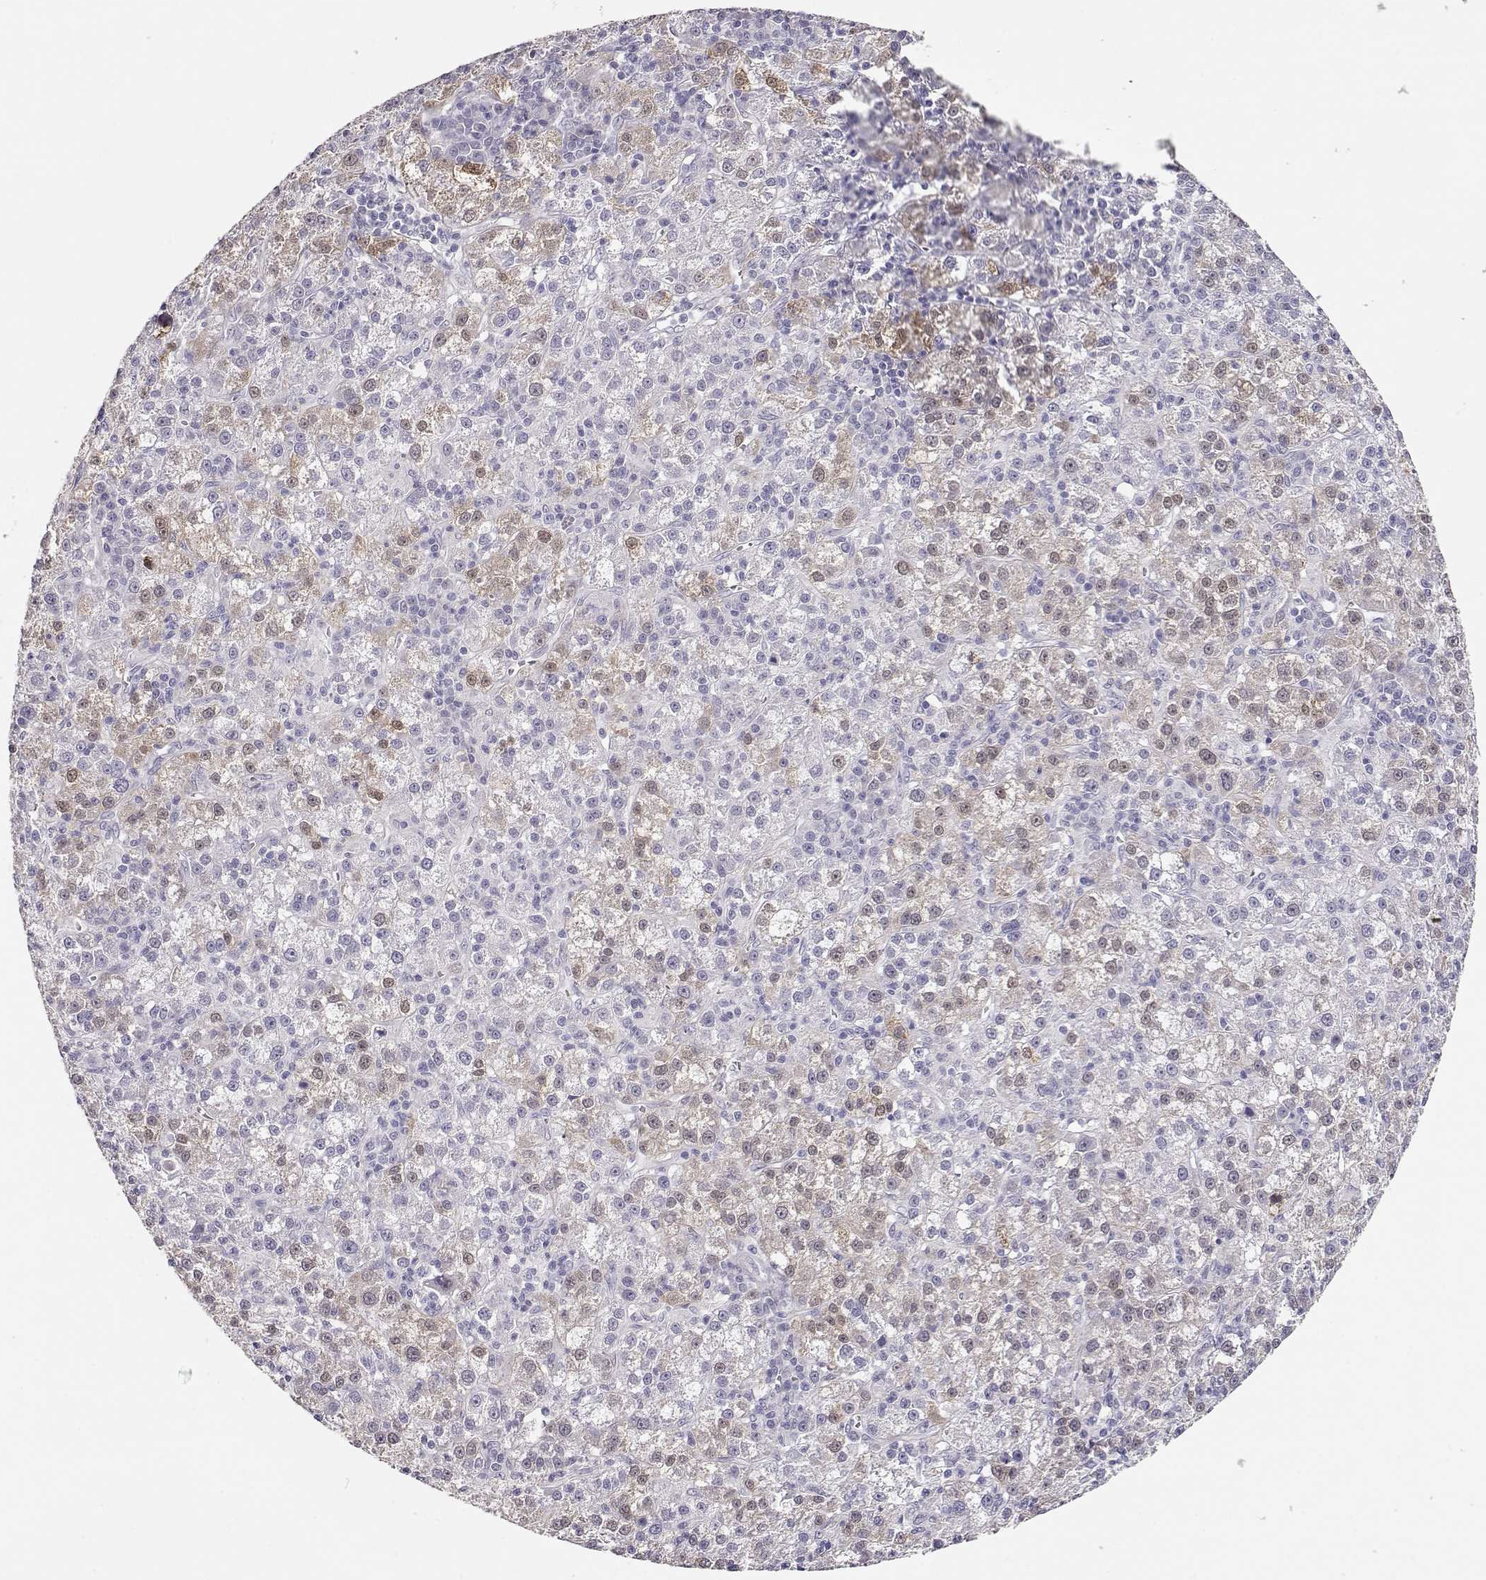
{"staining": {"intensity": "weak", "quantity": "<25%", "location": "cytoplasmic/membranous,nuclear"}, "tissue": "liver cancer", "cell_type": "Tumor cells", "image_type": "cancer", "snomed": [{"axis": "morphology", "description": "Carcinoma, Hepatocellular, NOS"}, {"axis": "topography", "description": "Liver"}], "caption": "Immunohistochemical staining of human liver cancer (hepatocellular carcinoma) reveals no significant positivity in tumor cells.", "gene": "MAGEC1", "patient": {"sex": "female", "age": 60}}